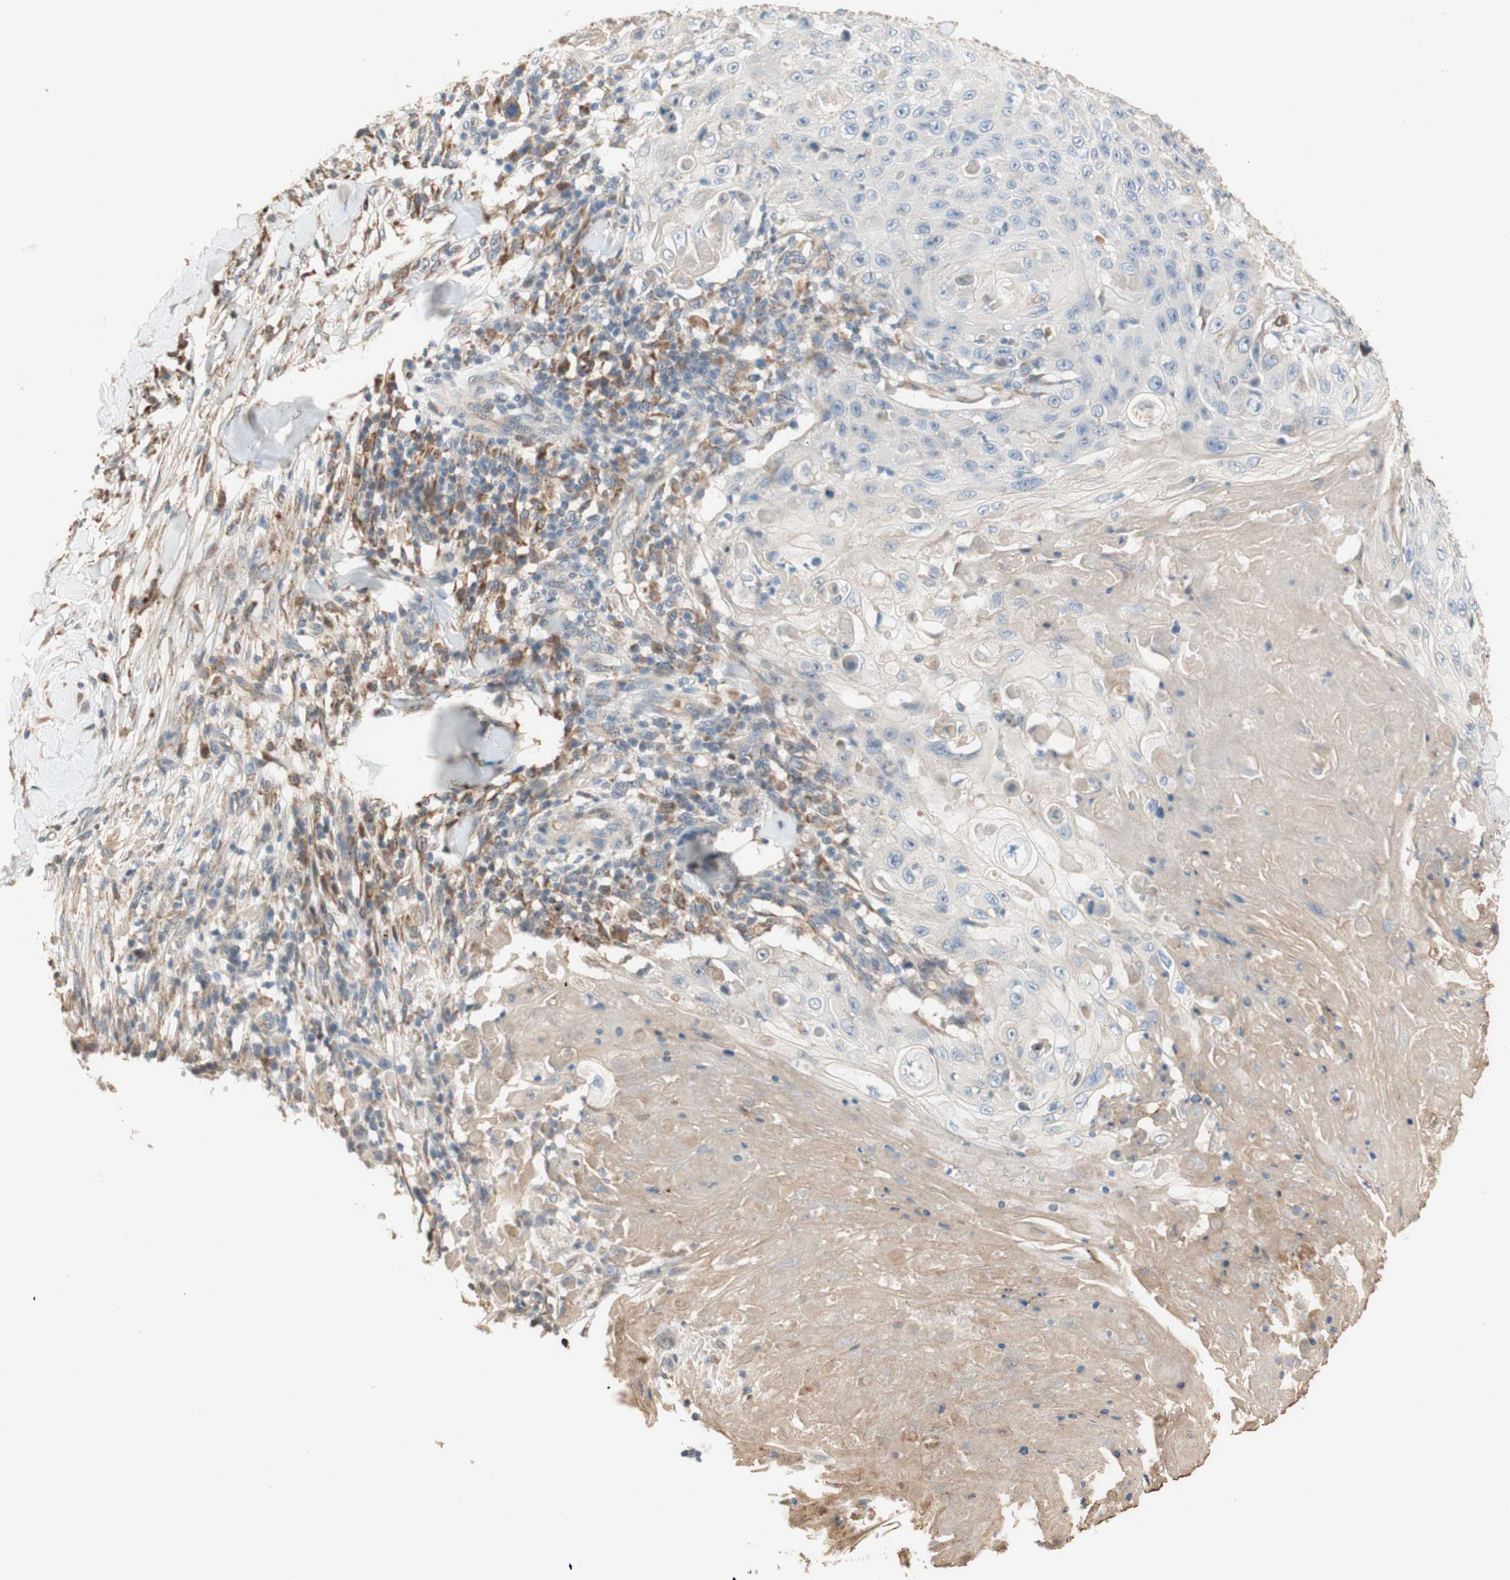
{"staining": {"intensity": "negative", "quantity": "none", "location": "none"}, "tissue": "skin cancer", "cell_type": "Tumor cells", "image_type": "cancer", "snomed": [{"axis": "morphology", "description": "Squamous cell carcinoma, NOS"}, {"axis": "topography", "description": "Skin"}], "caption": "This is an immunohistochemistry (IHC) micrograph of squamous cell carcinoma (skin). There is no staining in tumor cells.", "gene": "PTPN21", "patient": {"sex": "male", "age": 86}}